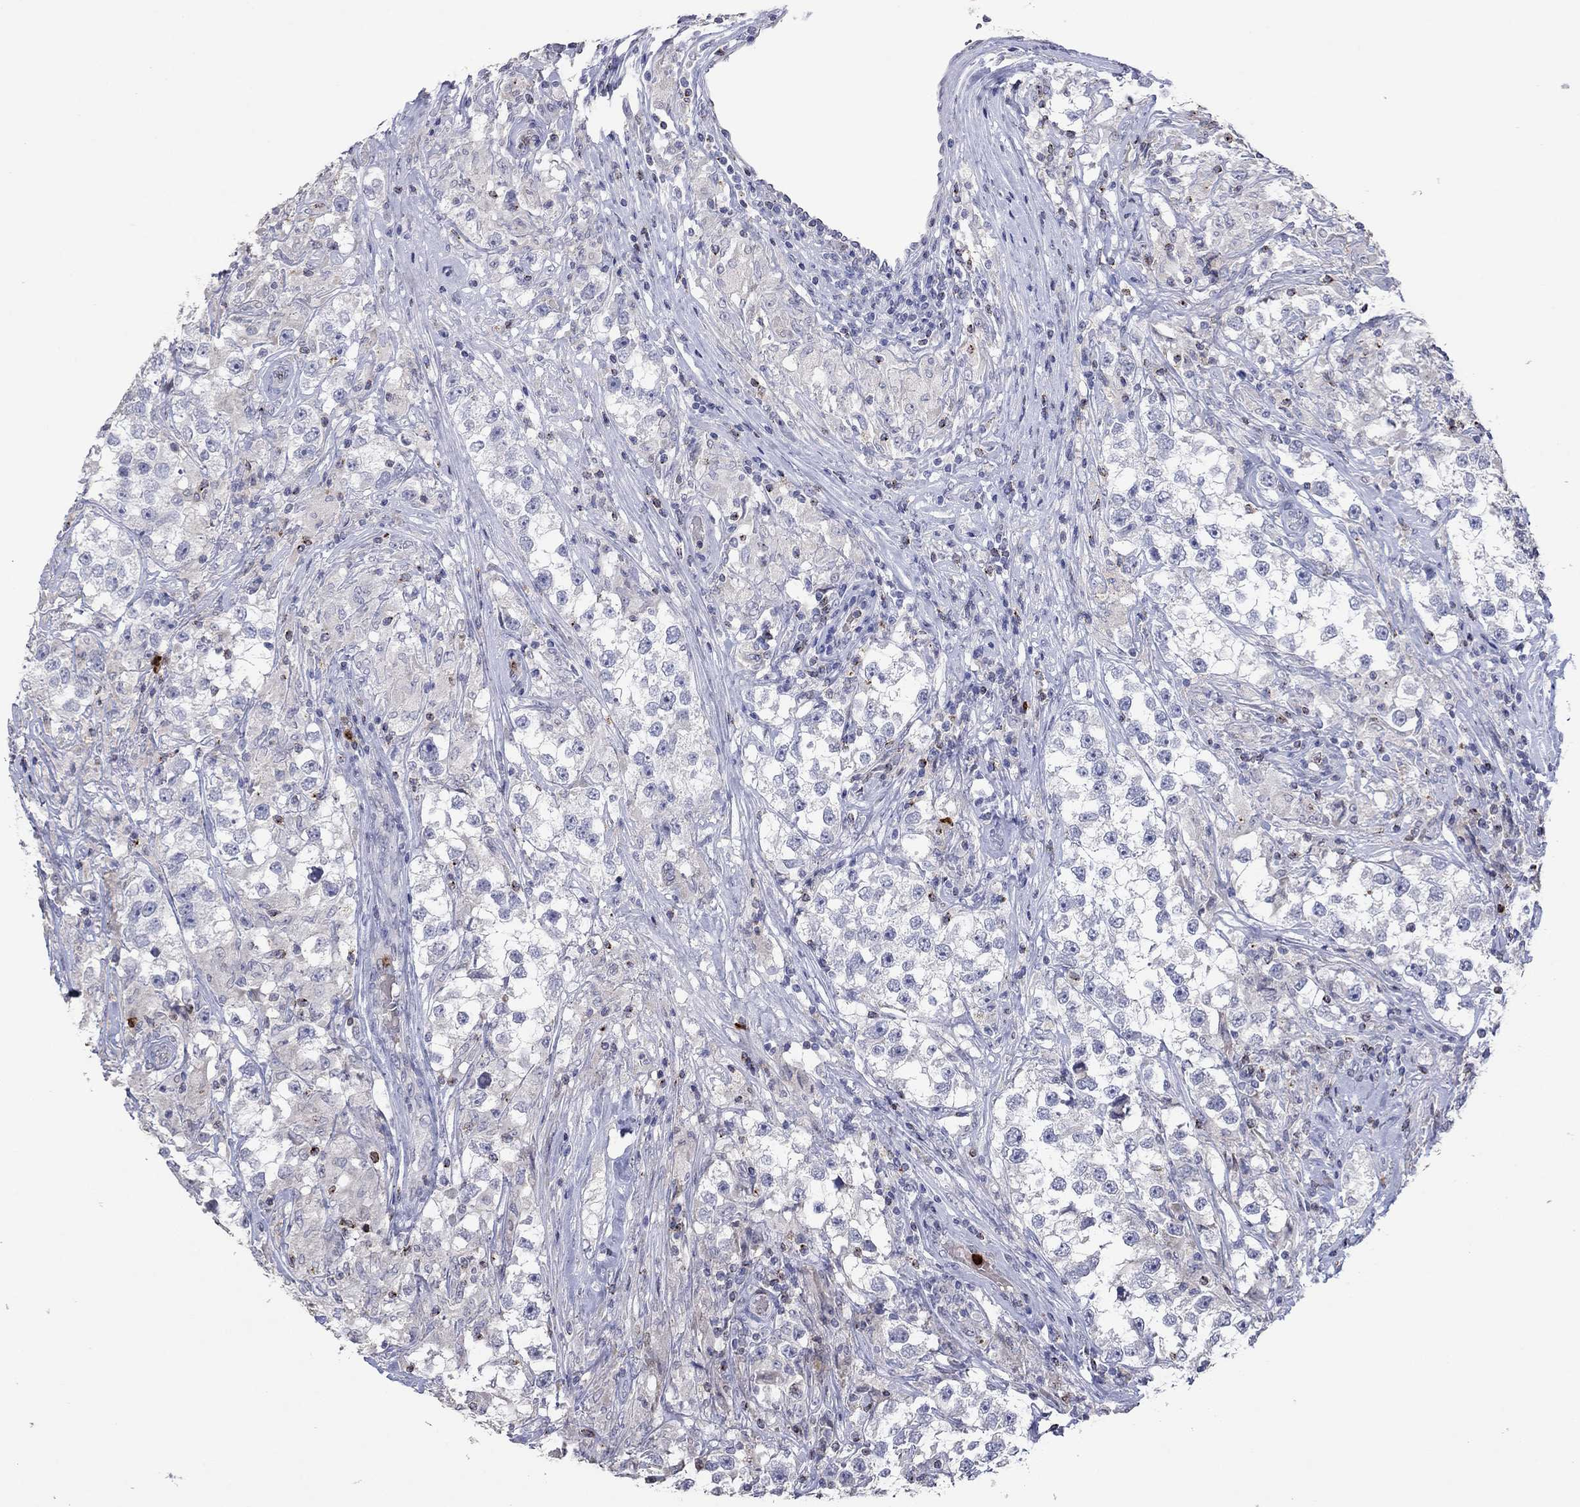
{"staining": {"intensity": "negative", "quantity": "none", "location": "none"}, "tissue": "testis cancer", "cell_type": "Tumor cells", "image_type": "cancer", "snomed": [{"axis": "morphology", "description": "Seminoma, NOS"}, {"axis": "topography", "description": "Testis"}], "caption": "Immunohistochemistry (IHC) image of neoplastic tissue: human testis cancer (seminoma) stained with DAB (3,3'-diaminobenzidine) shows no significant protein staining in tumor cells.", "gene": "CCL5", "patient": {"sex": "male", "age": 46}}